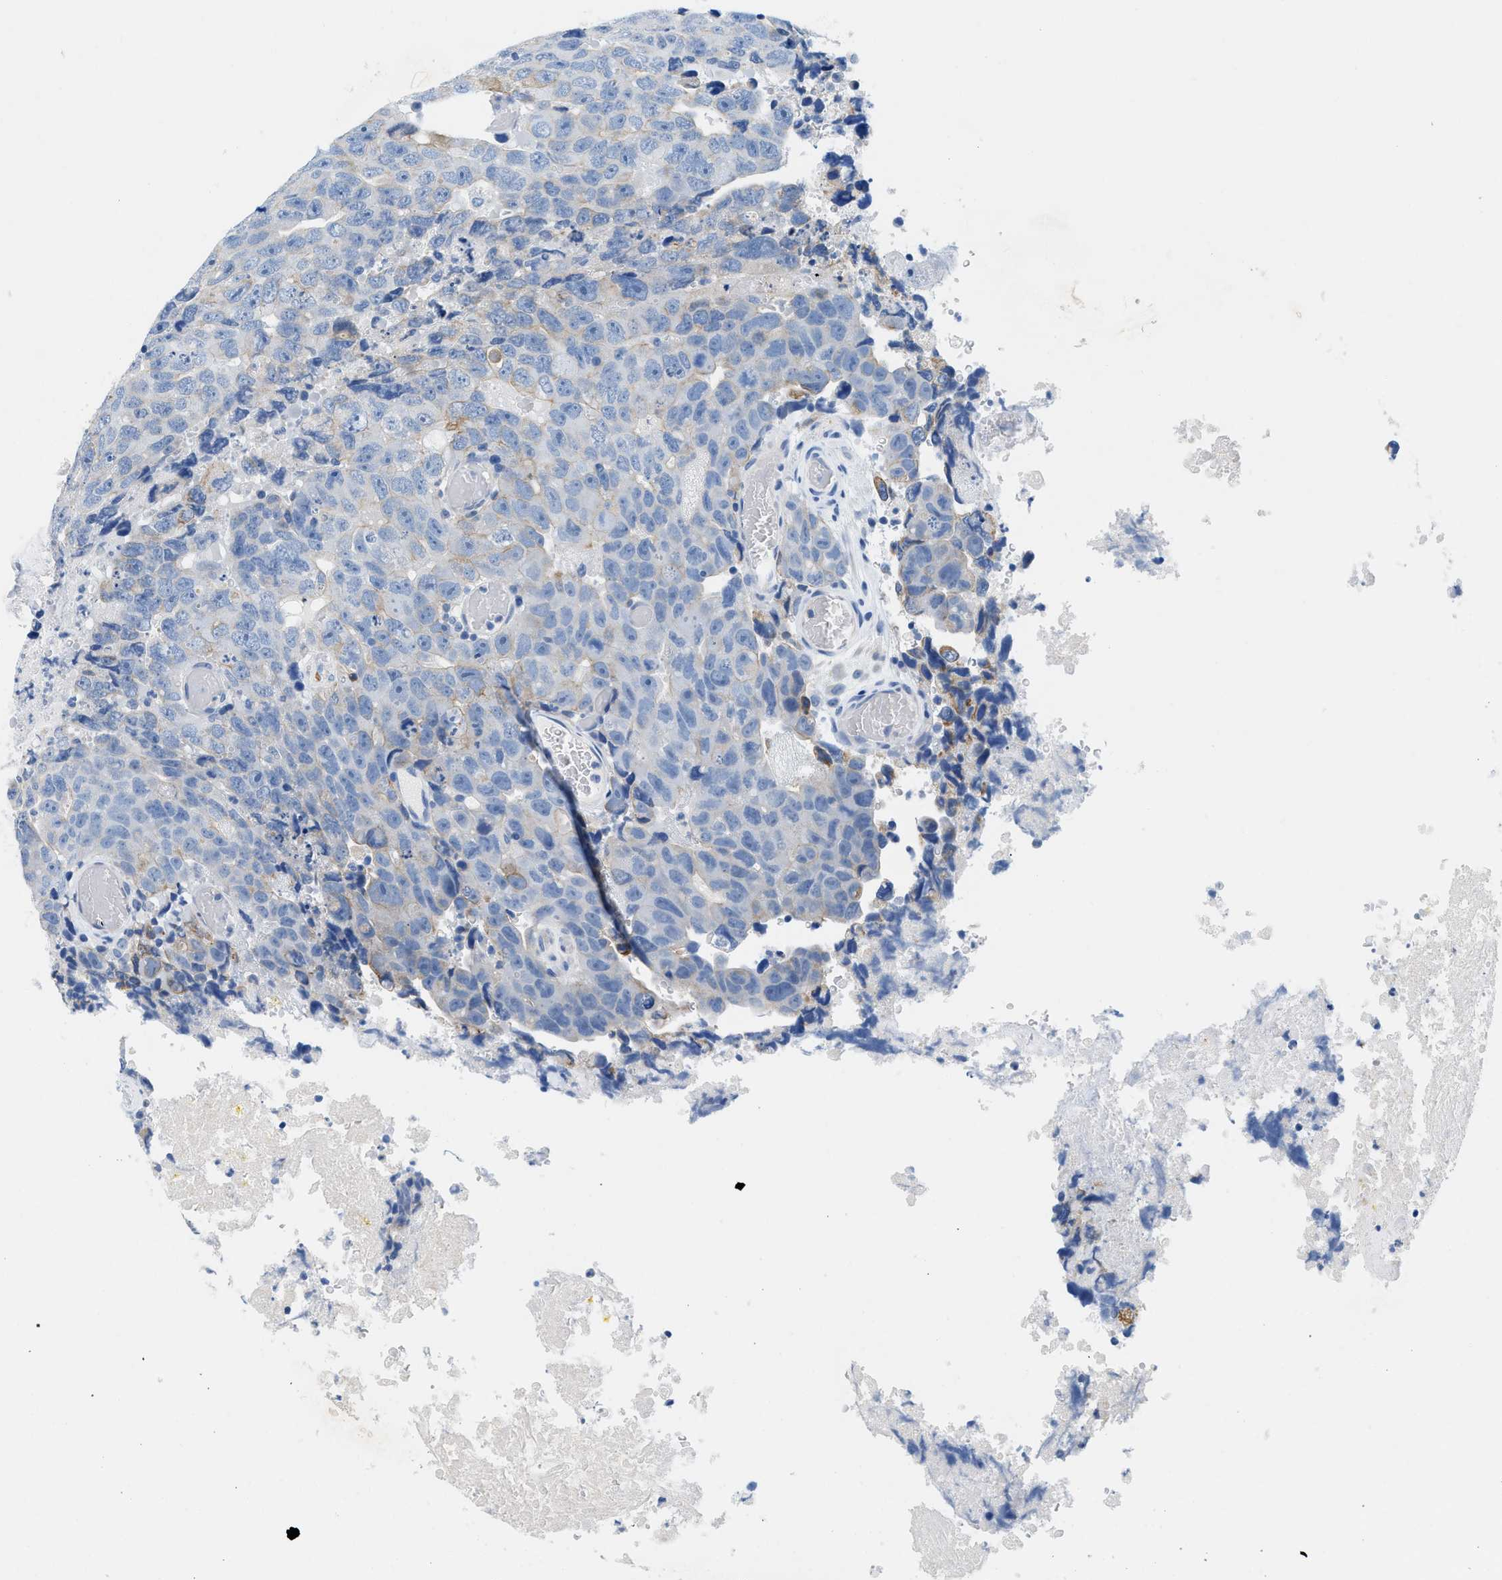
{"staining": {"intensity": "negative", "quantity": "none", "location": "none"}, "tissue": "testis cancer", "cell_type": "Tumor cells", "image_type": "cancer", "snomed": [{"axis": "morphology", "description": "Necrosis, NOS"}, {"axis": "morphology", "description": "Carcinoma, Embryonal, NOS"}, {"axis": "topography", "description": "Testis"}], "caption": "DAB (3,3'-diaminobenzidine) immunohistochemical staining of testis embryonal carcinoma demonstrates no significant expression in tumor cells.", "gene": "BPGM", "patient": {"sex": "male", "age": 19}}